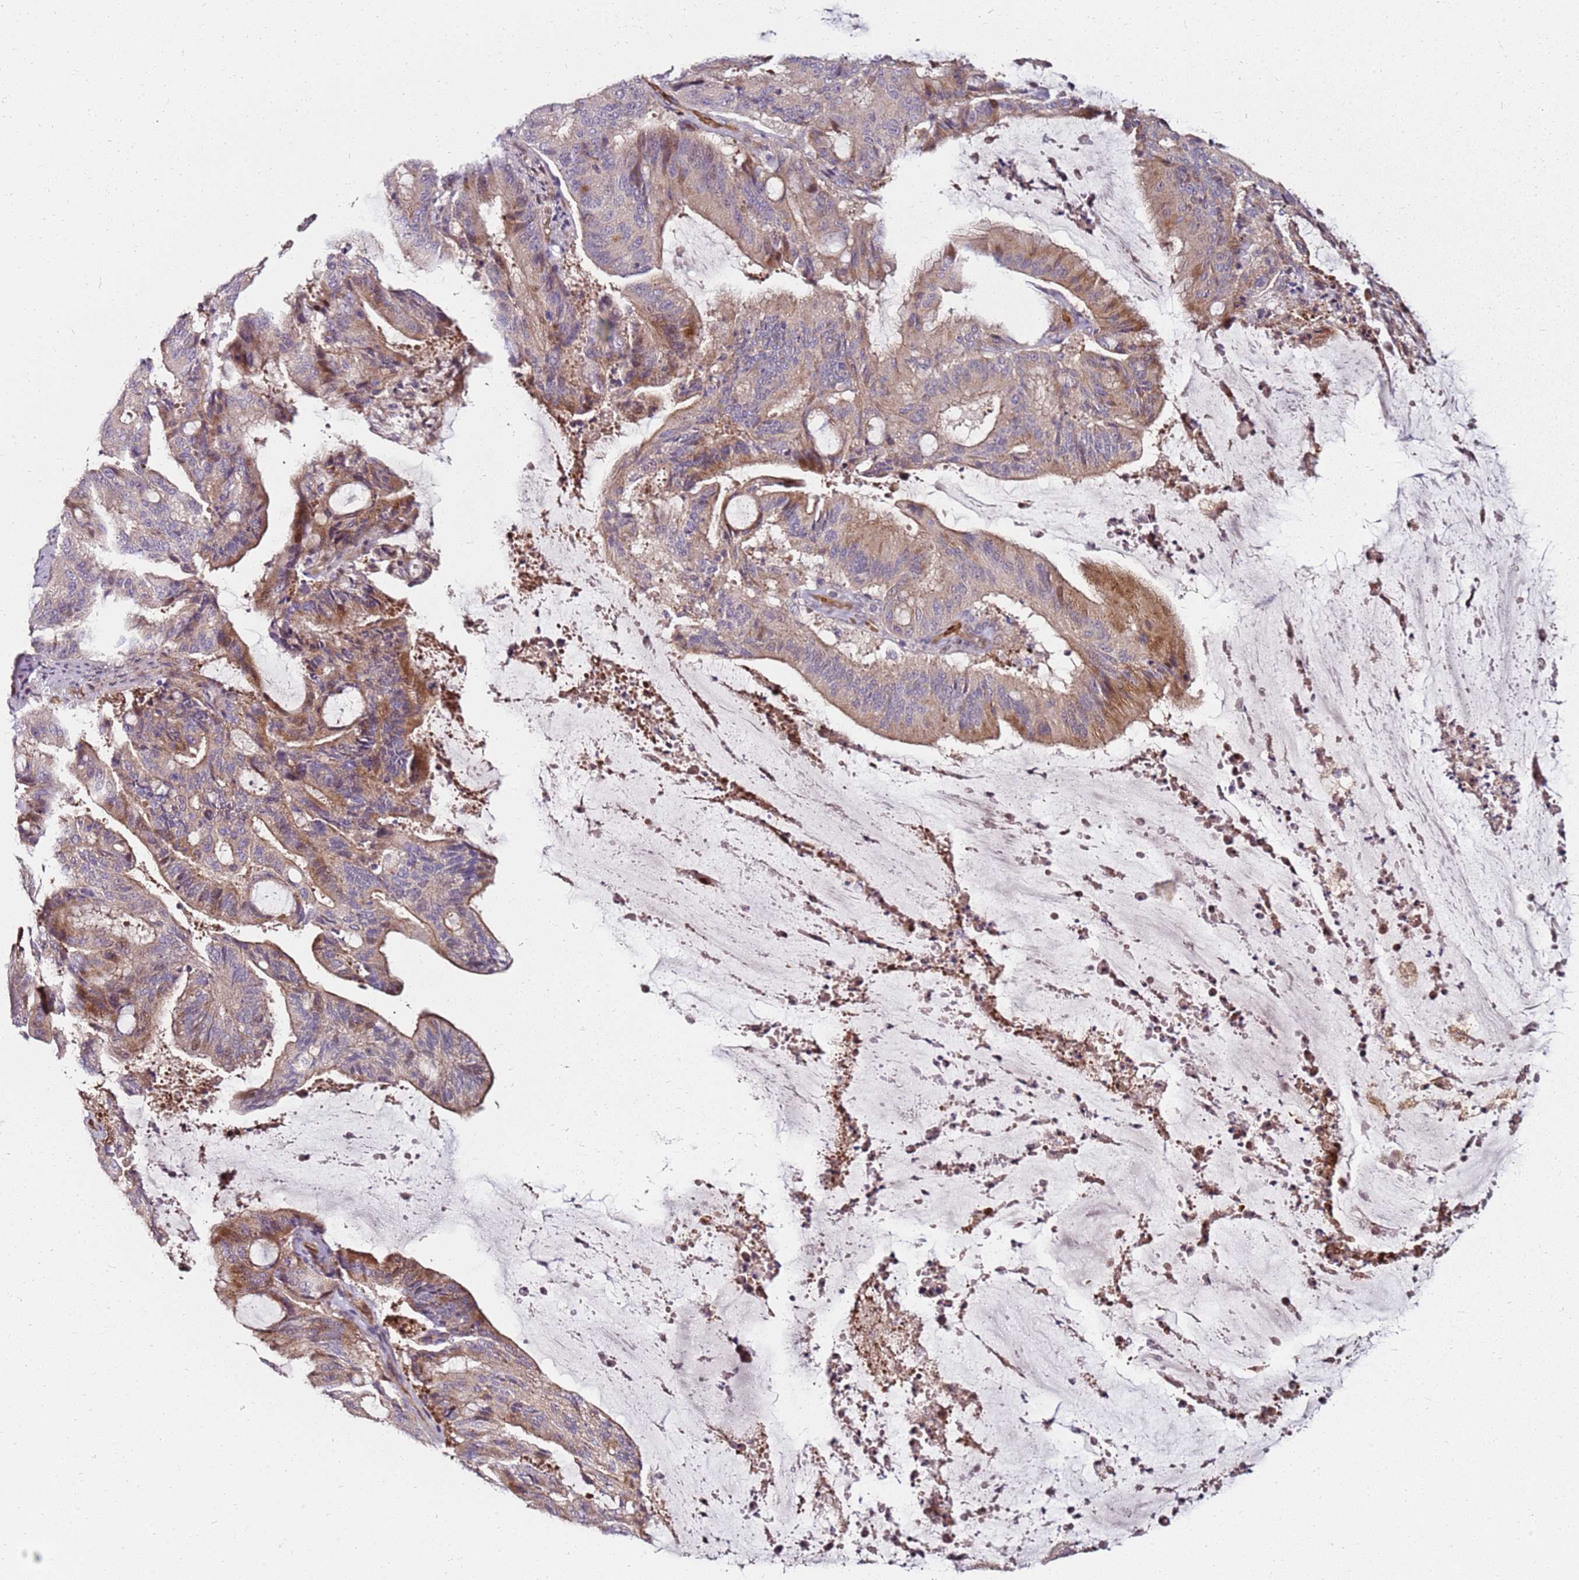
{"staining": {"intensity": "weak", "quantity": ">75%", "location": "cytoplasmic/membranous"}, "tissue": "liver cancer", "cell_type": "Tumor cells", "image_type": "cancer", "snomed": [{"axis": "morphology", "description": "Normal tissue, NOS"}, {"axis": "morphology", "description": "Cholangiocarcinoma"}, {"axis": "topography", "description": "Liver"}, {"axis": "topography", "description": "Peripheral nerve tissue"}], "caption": "IHC image of neoplastic tissue: liver cancer stained using IHC exhibits low levels of weak protein expression localized specifically in the cytoplasmic/membranous of tumor cells, appearing as a cytoplasmic/membranous brown color.", "gene": "RNF11", "patient": {"sex": "female", "age": 73}}